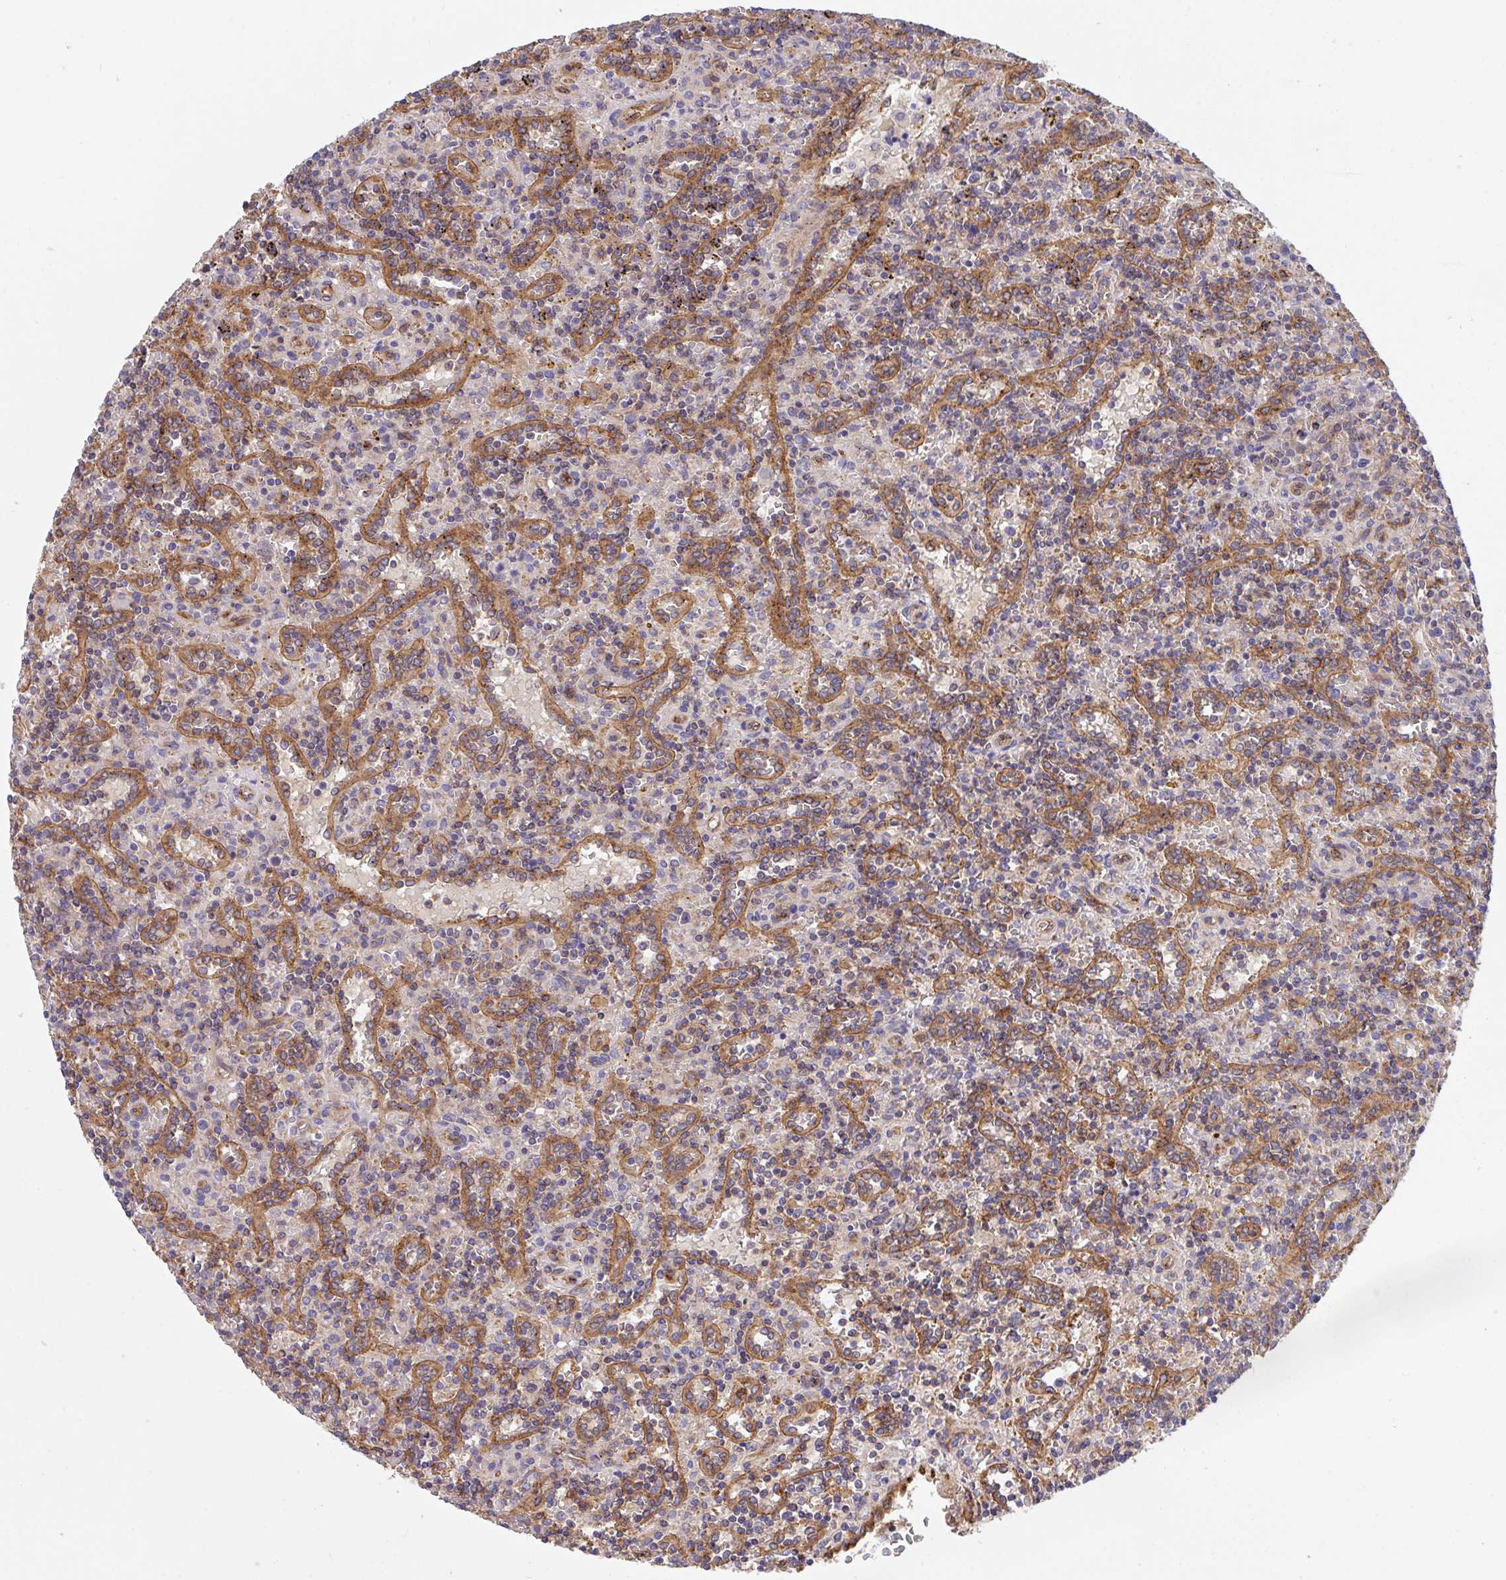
{"staining": {"intensity": "negative", "quantity": "none", "location": "none"}, "tissue": "lymphoma", "cell_type": "Tumor cells", "image_type": "cancer", "snomed": [{"axis": "morphology", "description": "Malignant lymphoma, non-Hodgkin's type, Low grade"}, {"axis": "topography", "description": "Spleen"}], "caption": "An IHC image of low-grade malignant lymphoma, non-Hodgkin's type is shown. There is no staining in tumor cells of low-grade malignant lymphoma, non-Hodgkin's type.", "gene": "C4orf36", "patient": {"sex": "male", "age": 67}}